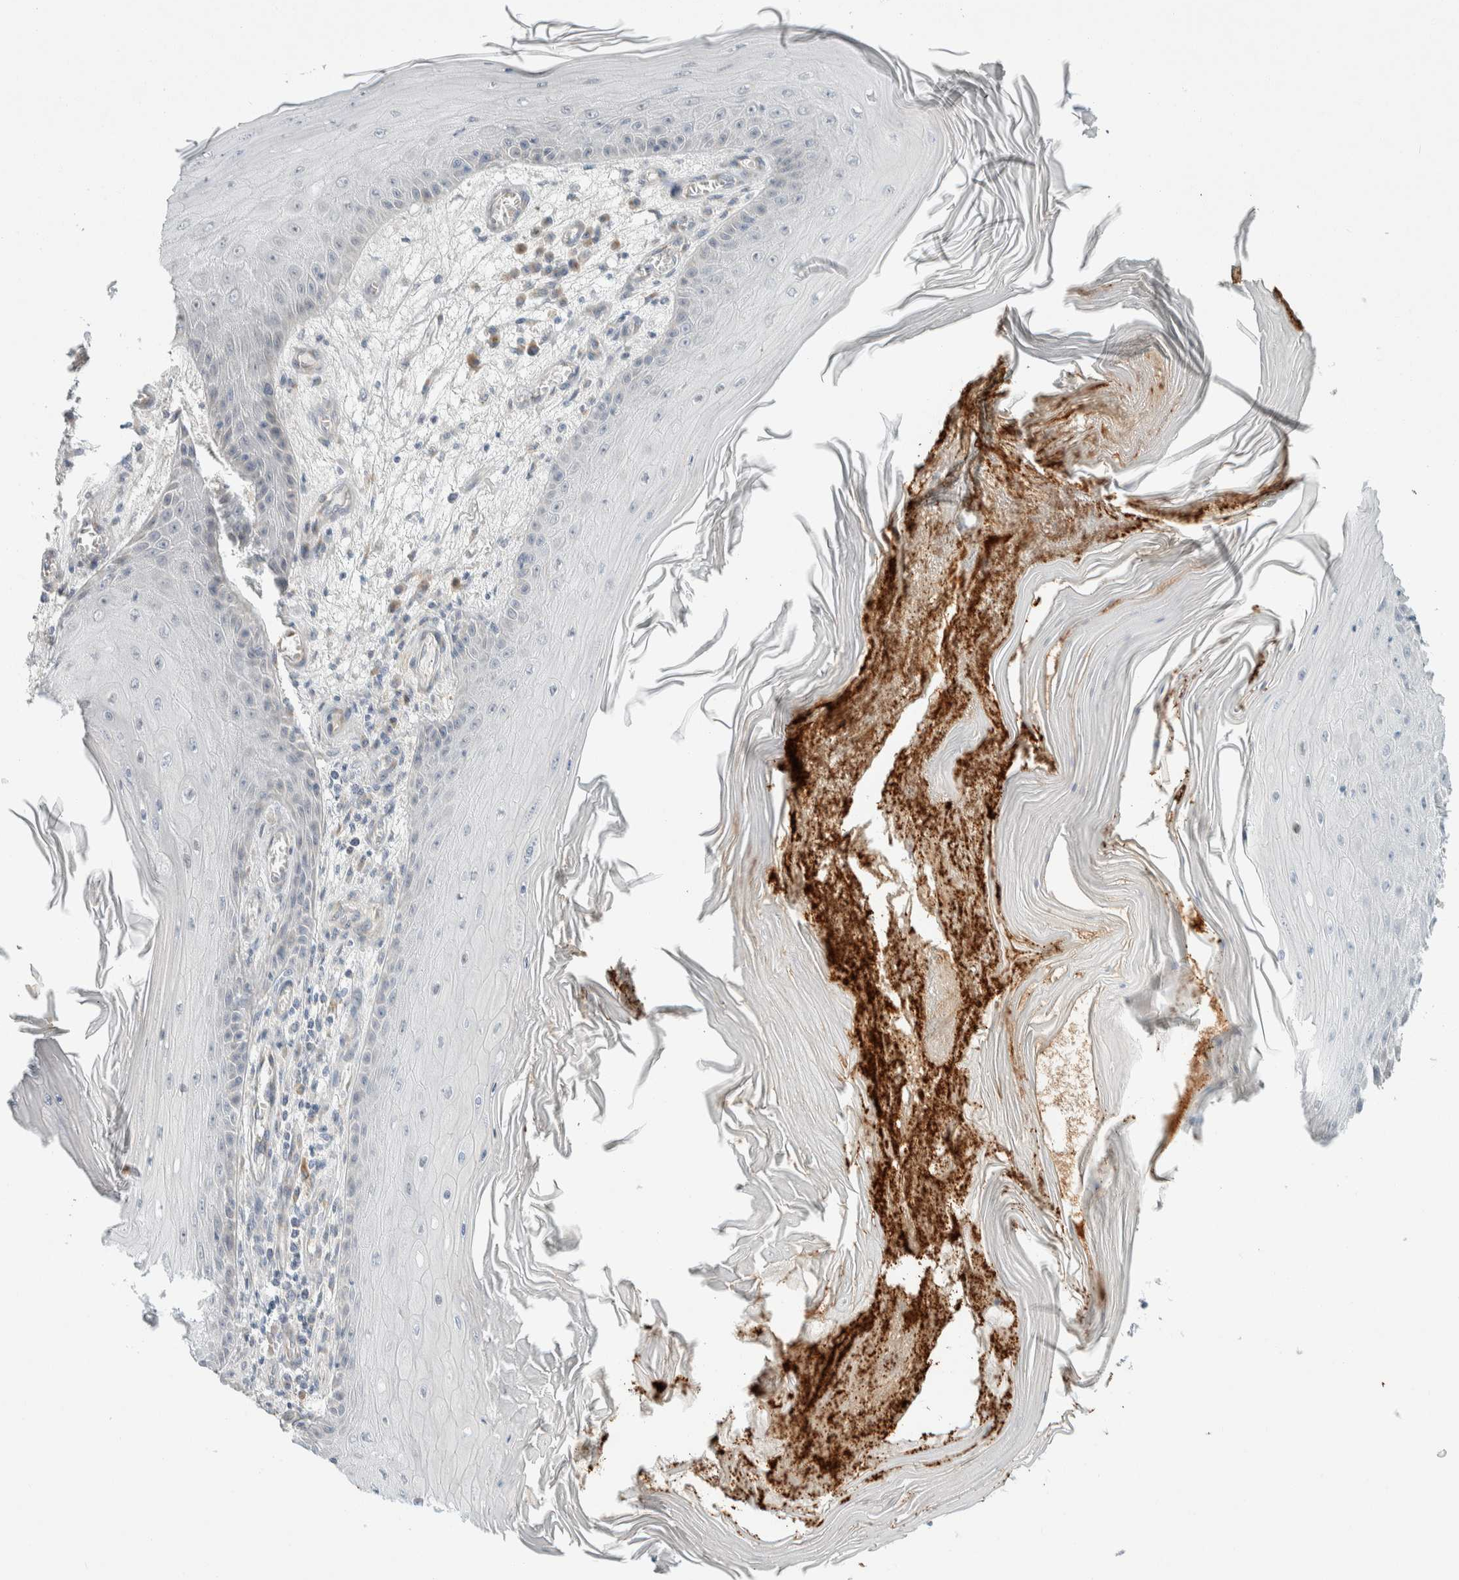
{"staining": {"intensity": "negative", "quantity": "none", "location": "none"}, "tissue": "skin cancer", "cell_type": "Tumor cells", "image_type": "cancer", "snomed": [{"axis": "morphology", "description": "Squamous cell carcinoma, NOS"}, {"axis": "topography", "description": "Skin"}], "caption": "Protein analysis of skin squamous cell carcinoma reveals no significant staining in tumor cells. (Brightfield microscopy of DAB immunohistochemistry at high magnification).", "gene": "TMEM184B", "patient": {"sex": "female", "age": 73}}